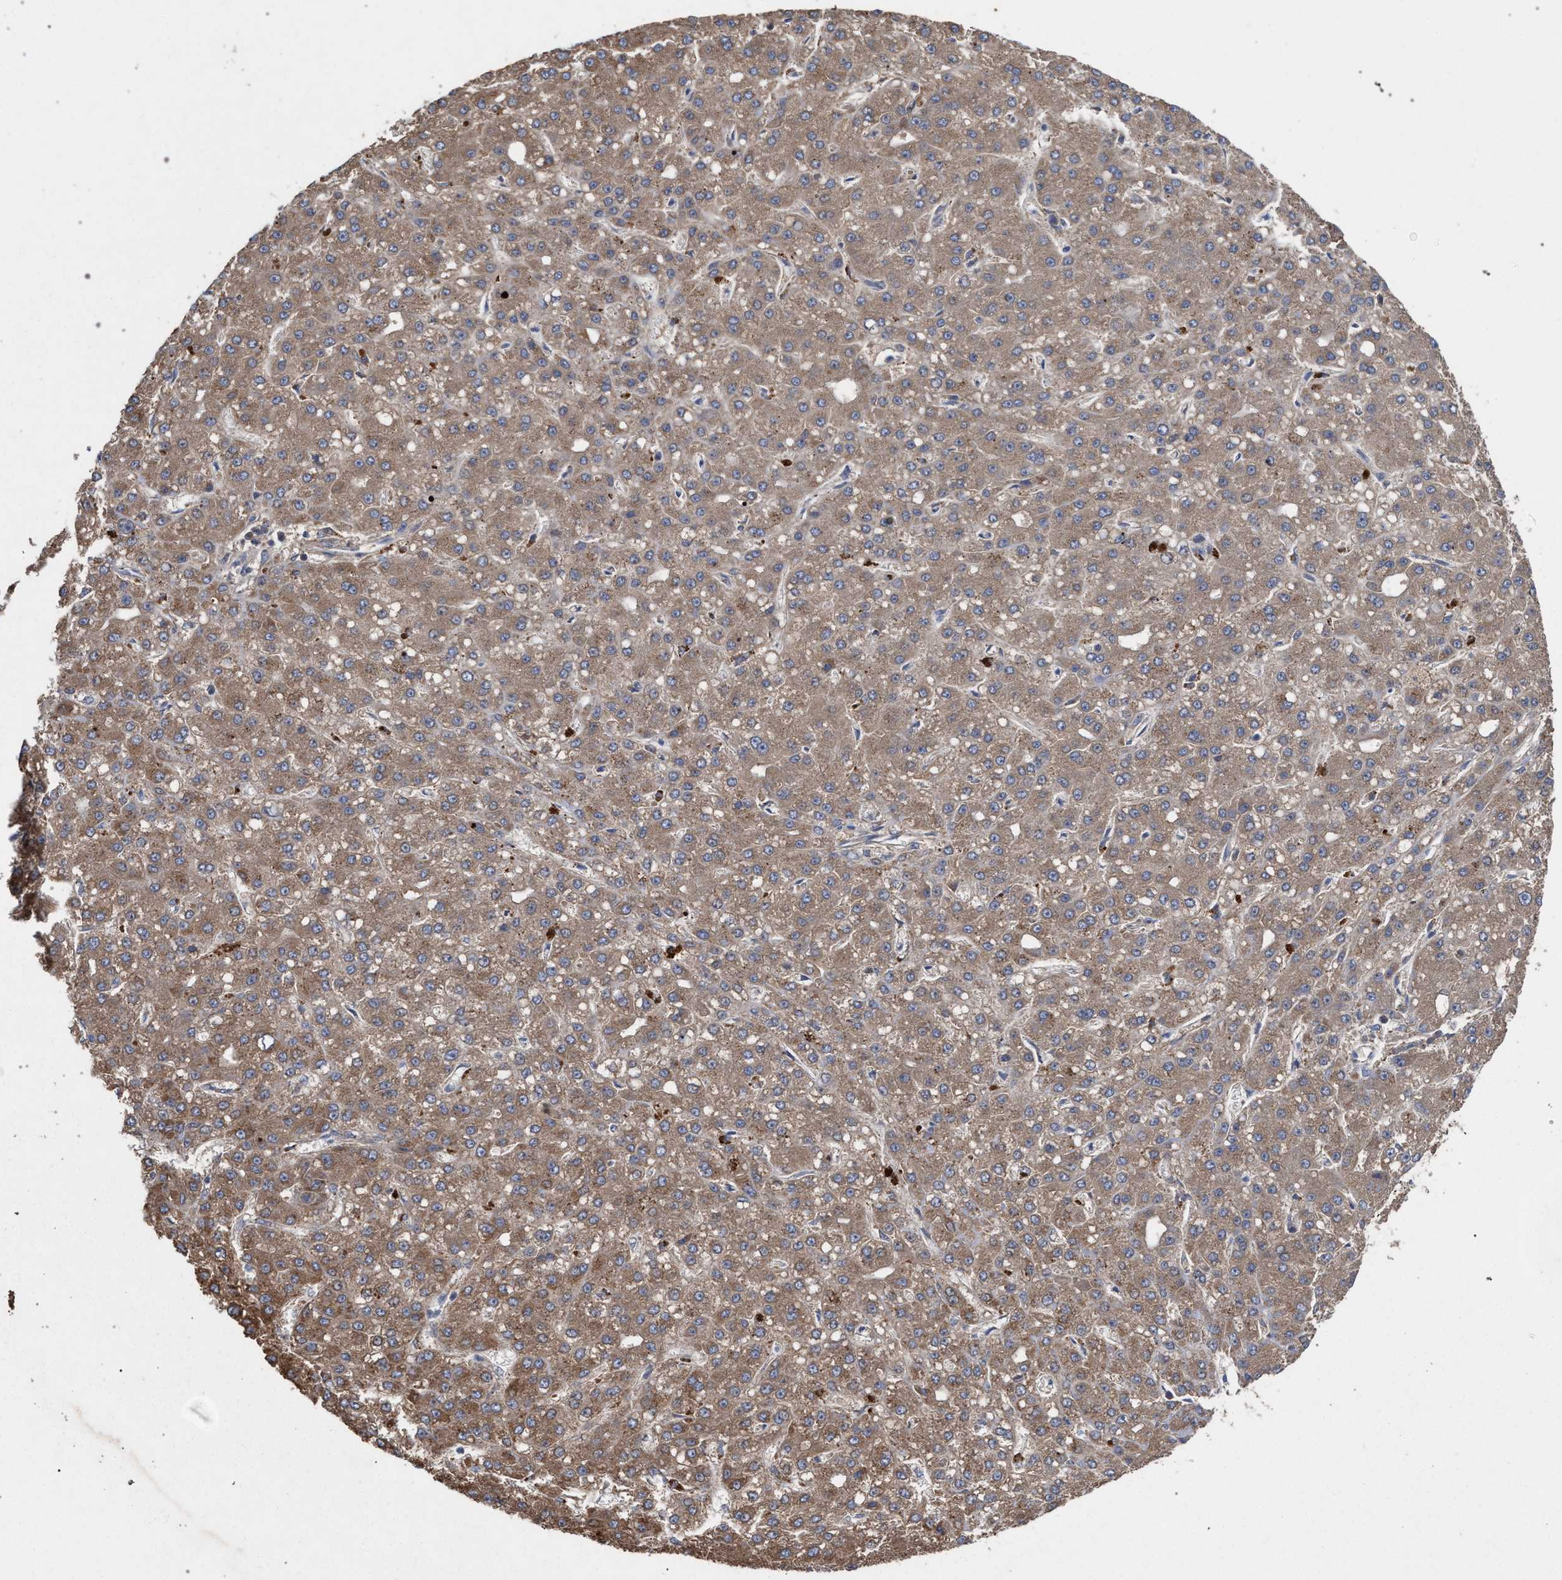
{"staining": {"intensity": "moderate", "quantity": ">75%", "location": "cytoplasmic/membranous"}, "tissue": "liver cancer", "cell_type": "Tumor cells", "image_type": "cancer", "snomed": [{"axis": "morphology", "description": "Carcinoma, Hepatocellular, NOS"}, {"axis": "topography", "description": "Liver"}], "caption": "Protein staining shows moderate cytoplasmic/membranous positivity in approximately >75% of tumor cells in liver cancer (hepatocellular carcinoma).", "gene": "BCL2L12", "patient": {"sex": "male", "age": 67}}